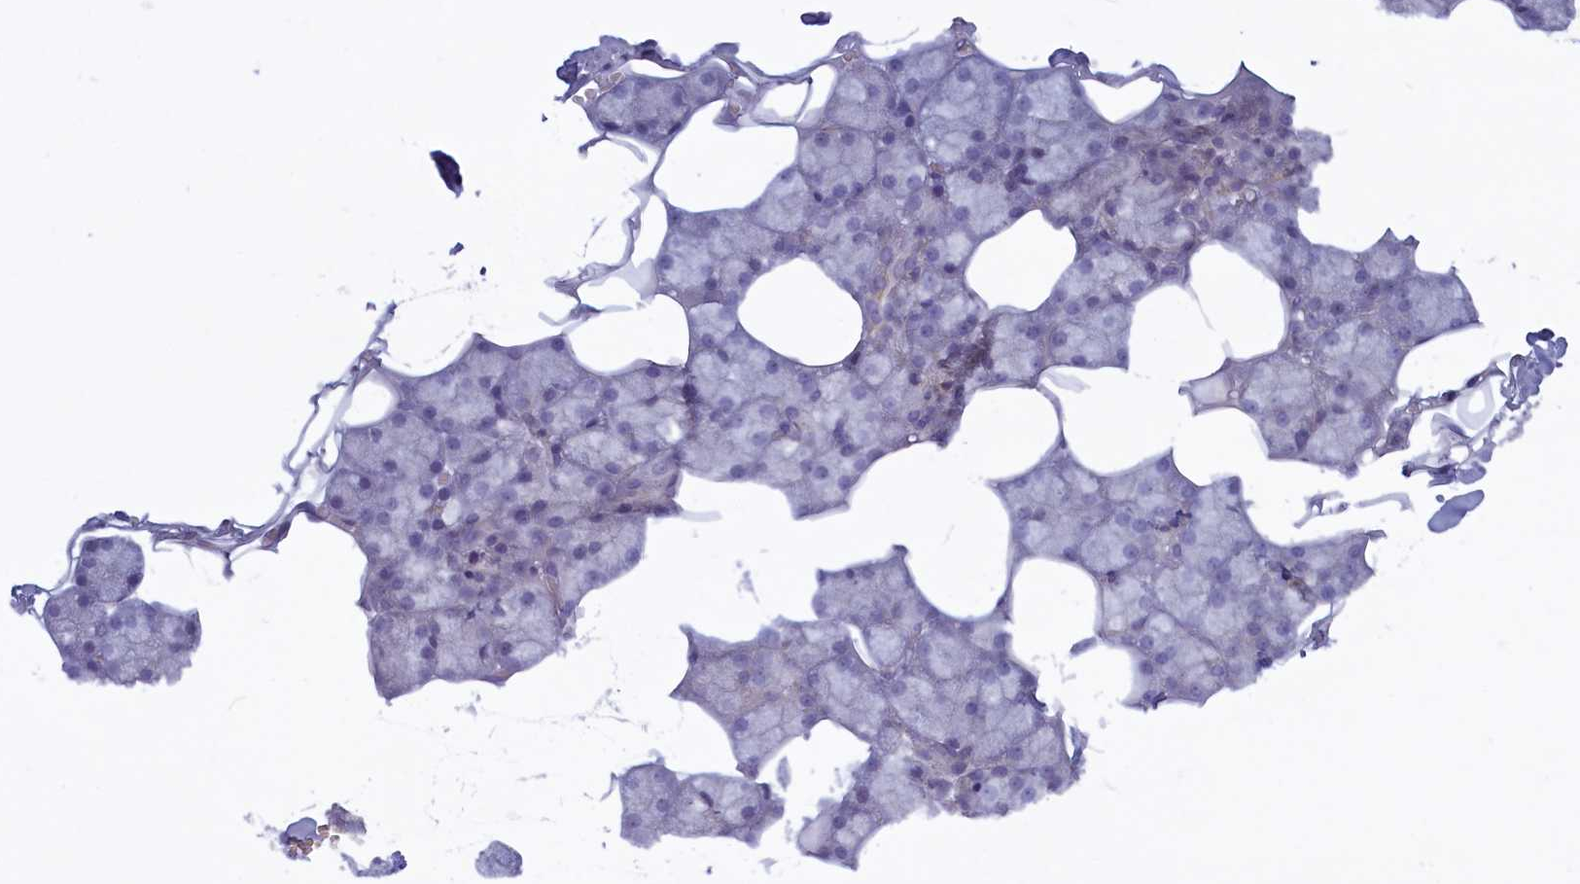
{"staining": {"intensity": "moderate", "quantity": "<25%", "location": "cytoplasmic/membranous"}, "tissue": "salivary gland", "cell_type": "Glandular cells", "image_type": "normal", "snomed": [{"axis": "morphology", "description": "Normal tissue, NOS"}, {"axis": "topography", "description": "Salivary gland"}], "caption": "Moderate cytoplasmic/membranous protein positivity is present in approximately <25% of glandular cells in salivary gland. Immunohistochemistry (ihc) stains the protein of interest in brown and the nuclei are stained blue.", "gene": "TRPM4", "patient": {"sex": "male", "age": 62}}